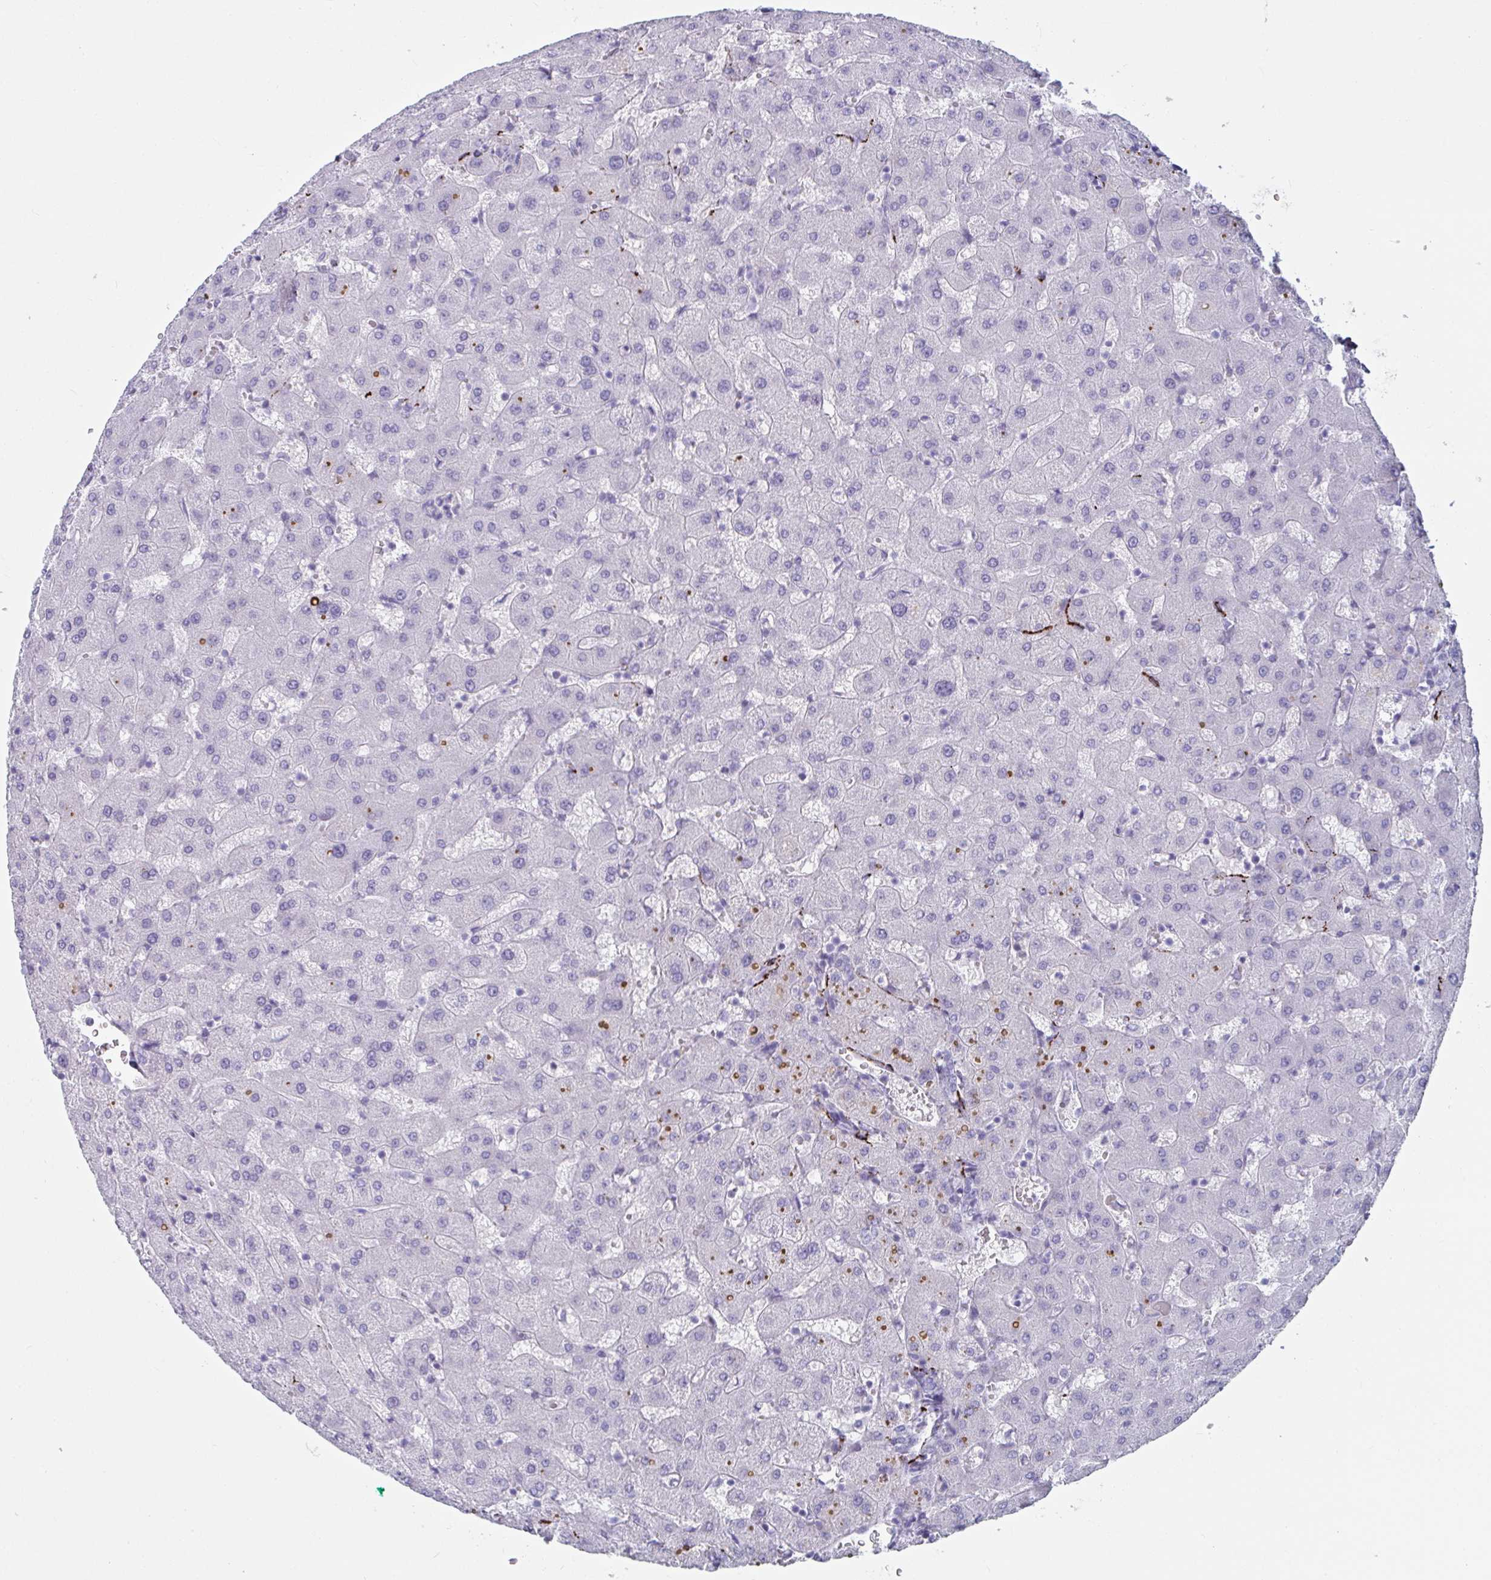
{"staining": {"intensity": "negative", "quantity": "none", "location": "none"}, "tissue": "liver", "cell_type": "Cholangiocytes", "image_type": "normal", "snomed": [{"axis": "morphology", "description": "Normal tissue, NOS"}, {"axis": "topography", "description": "Liver"}], "caption": "This is a histopathology image of IHC staining of unremarkable liver, which shows no positivity in cholangiocytes.", "gene": "NPY", "patient": {"sex": "female", "age": 63}}